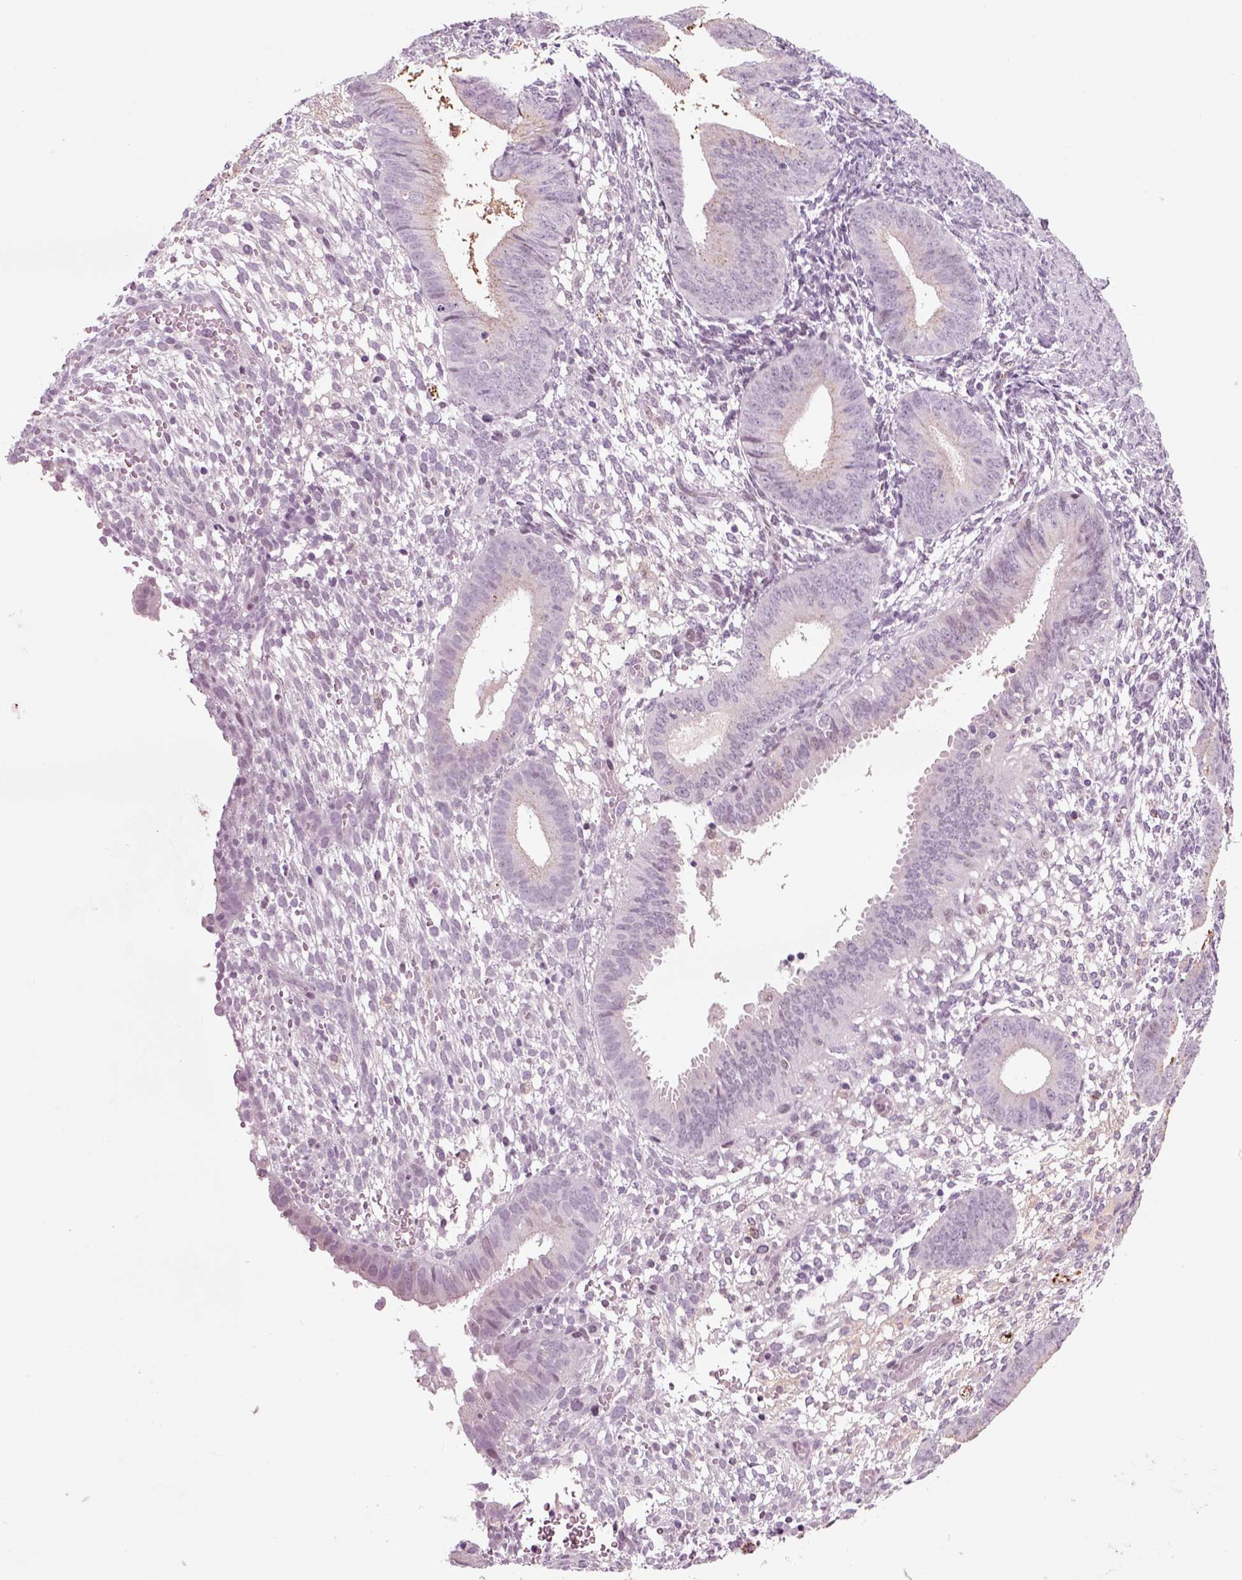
{"staining": {"intensity": "negative", "quantity": "none", "location": "none"}, "tissue": "endometrium", "cell_type": "Cells in endometrial stroma", "image_type": "normal", "snomed": [{"axis": "morphology", "description": "Normal tissue, NOS"}, {"axis": "topography", "description": "Endometrium"}], "caption": "The immunohistochemistry micrograph has no significant expression in cells in endometrial stroma of endometrium.", "gene": "CHGB", "patient": {"sex": "female", "age": 39}}